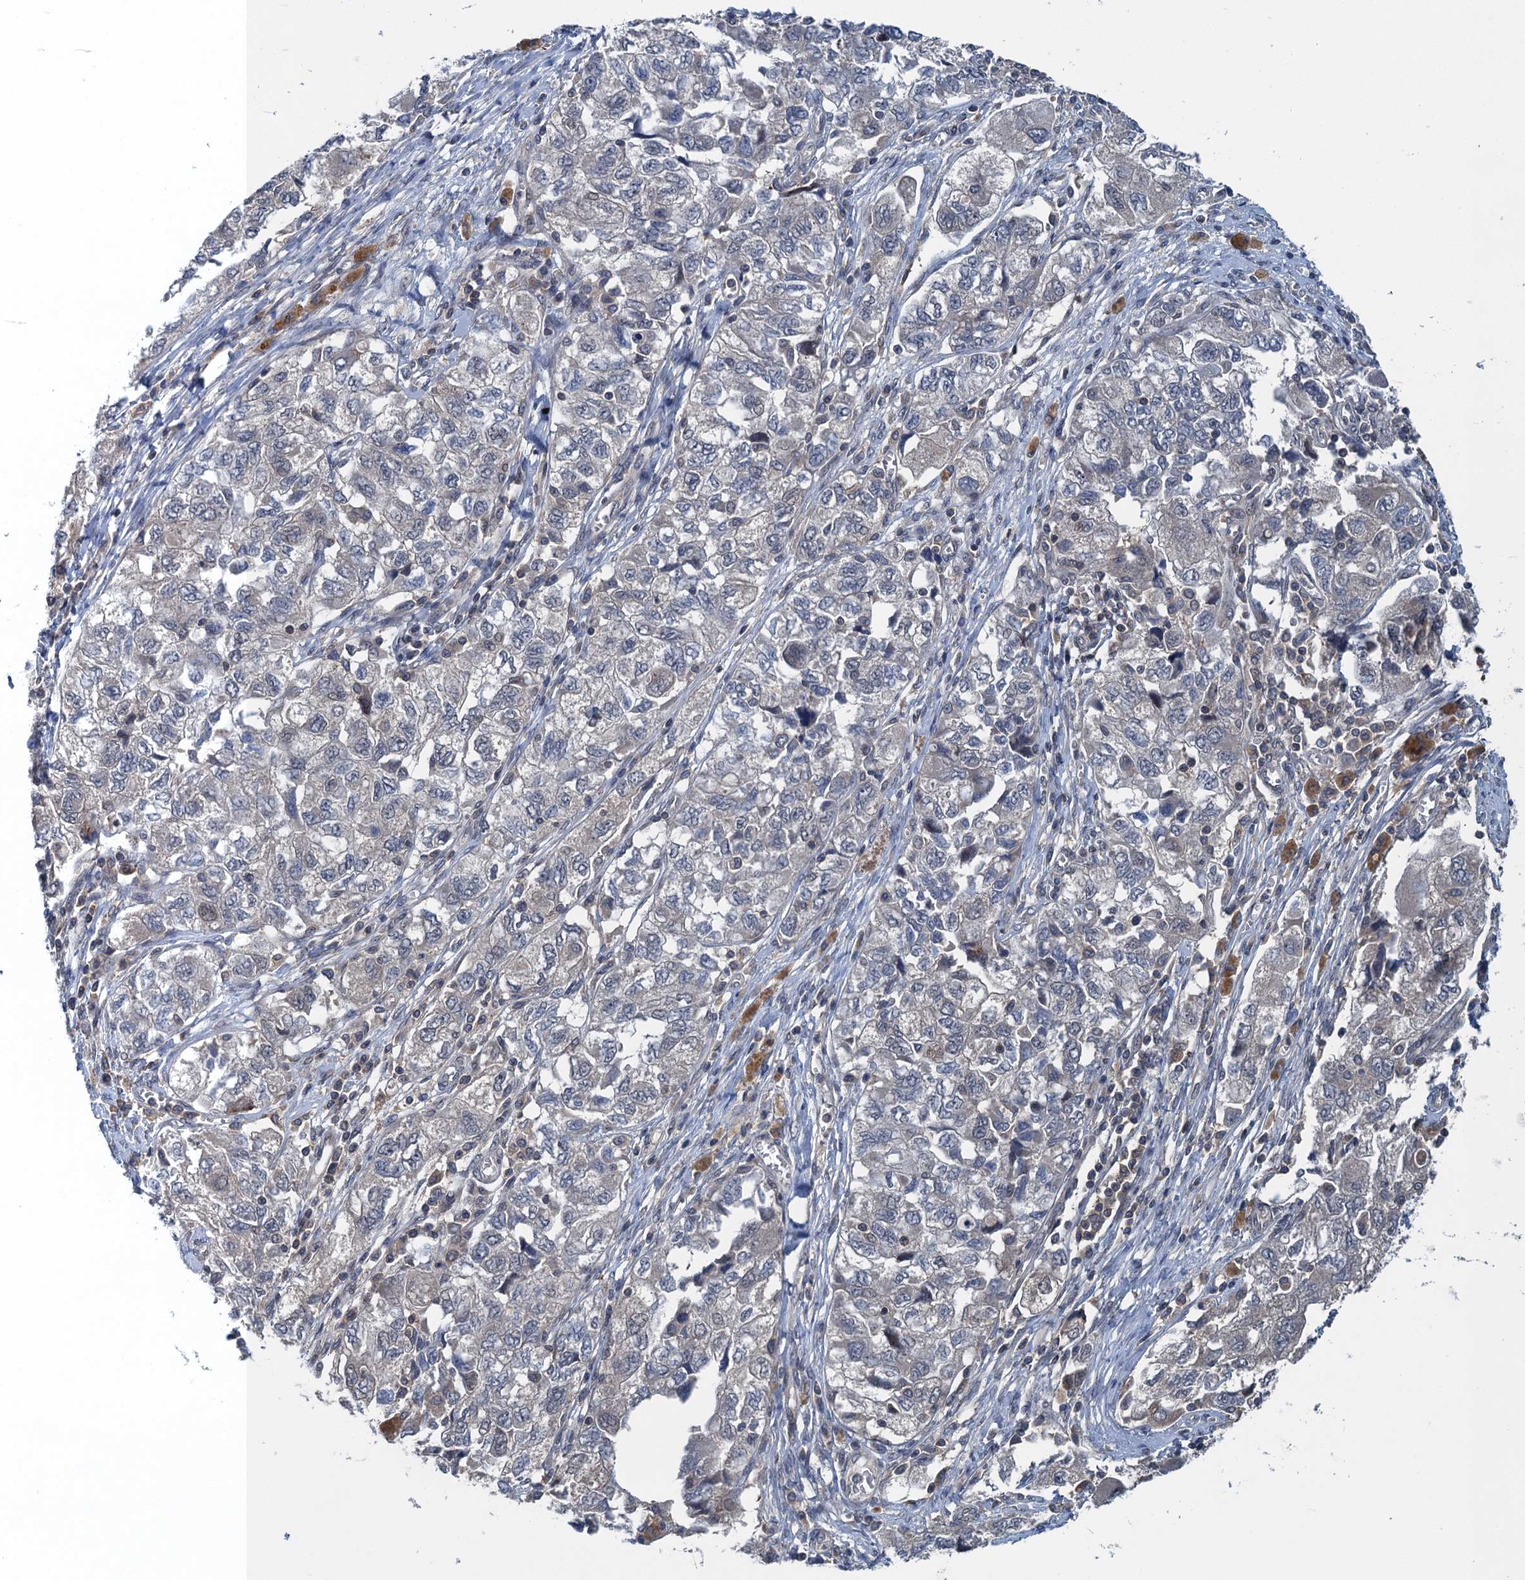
{"staining": {"intensity": "negative", "quantity": "none", "location": "none"}, "tissue": "ovarian cancer", "cell_type": "Tumor cells", "image_type": "cancer", "snomed": [{"axis": "morphology", "description": "Carcinoma, NOS"}, {"axis": "morphology", "description": "Cystadenocarcinoma, serous, NOS"}, {"axis": "topography", "description": "Ovary"}], "caption": "Immunohistochemistry (IHC) histopathology image of neoplastic tissue: human ovarian cancer stained with DAB reveals no significant protein staining in tumor cells.", "gene": "RNF165", "patient": {"sex": "female", "age": 69}}